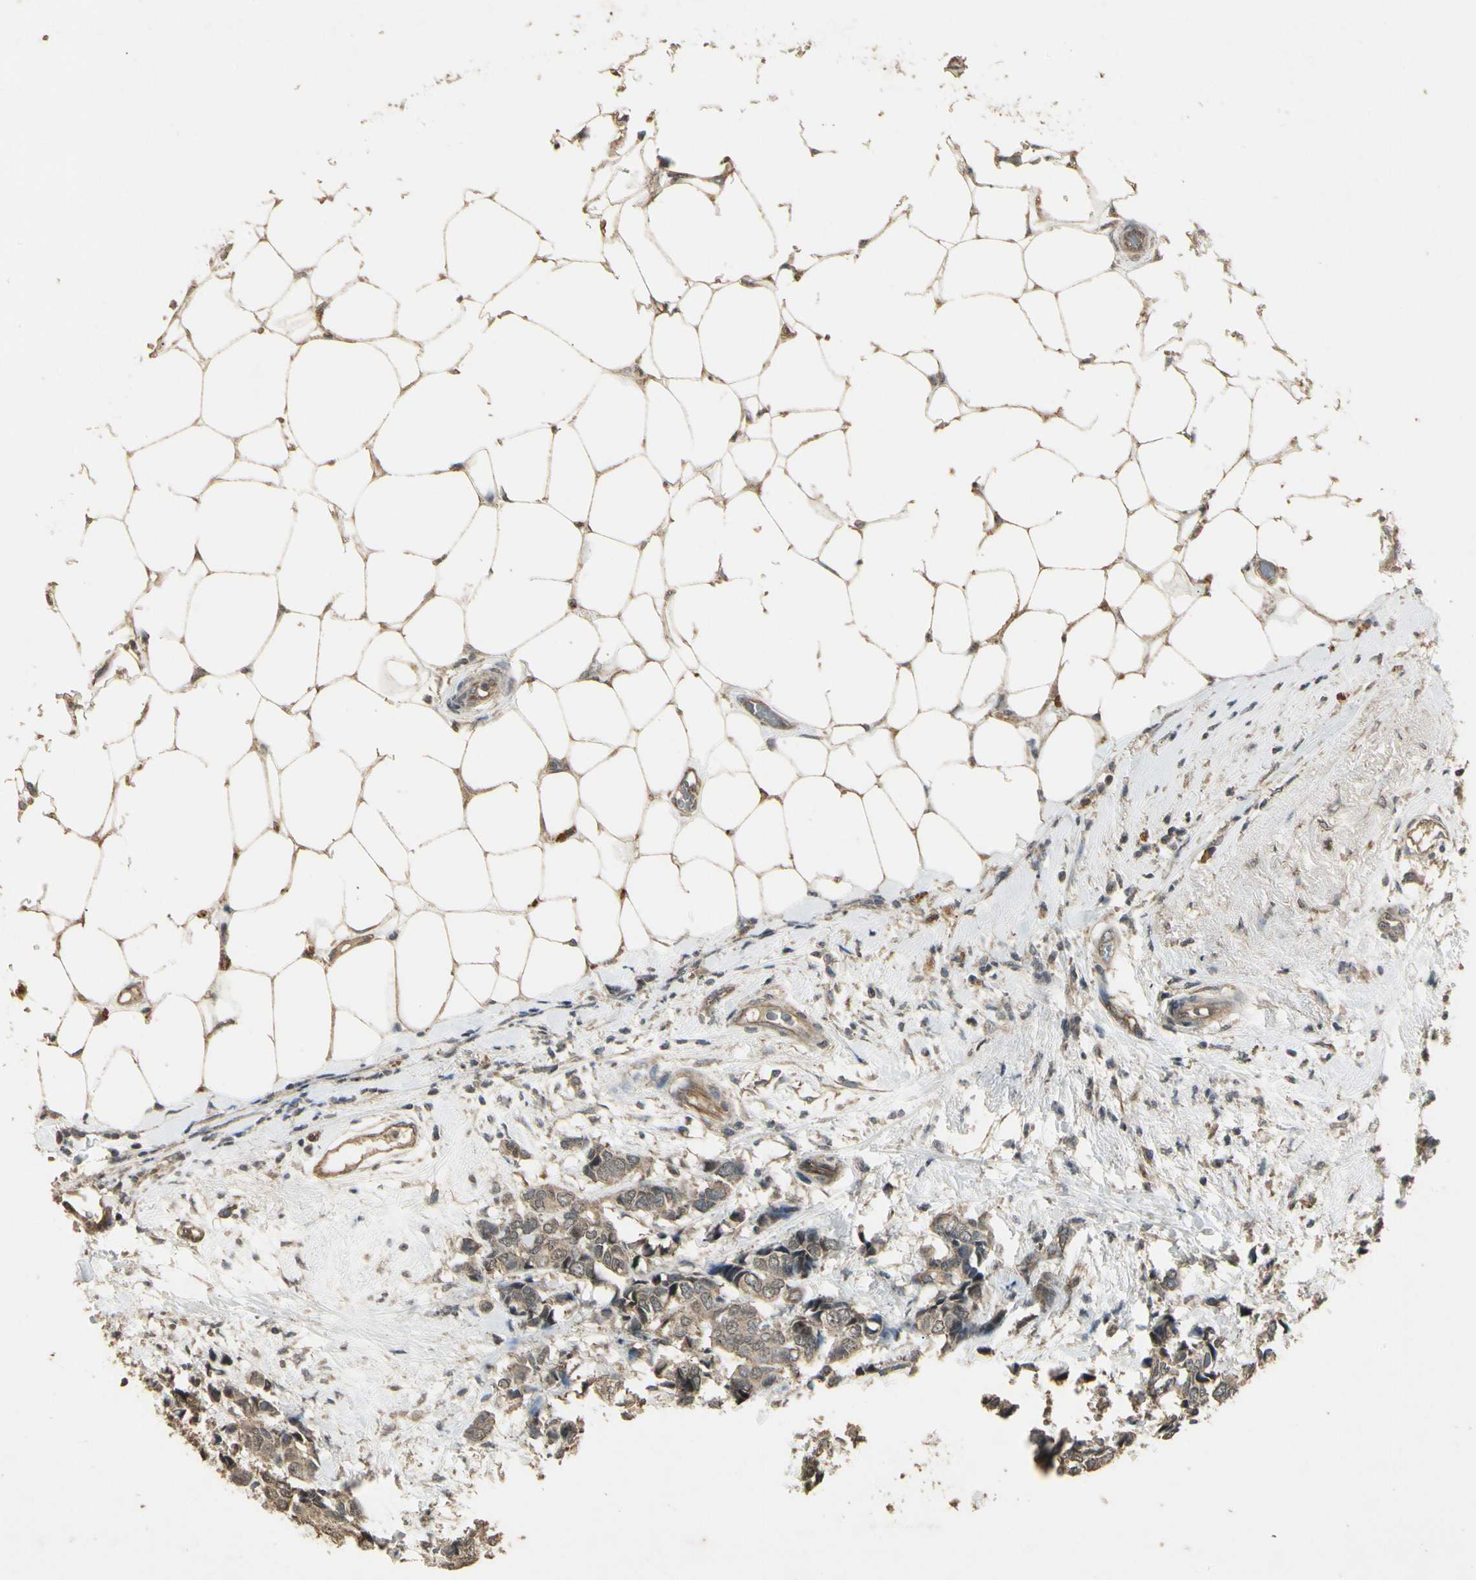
{"staining": {"intensity": "weak", "quantity": ">75%", "location": "cytoplasmic/membranous"}, "tissue": "breast cancer", "cell_type": "Tumor cells", "image_type": "cancer", "snomed": [{"axis": "morphology", "description": "Duct carcinoma"}, {"axis": "topography", "description": "Breast"}], "caption": "An immunohistochemistry (IHC) histopathology image of tumor tissue is shown. Protein staining in brown highlights weak cytoplasmic/membranous positivity in infiltrating ductal carcinoma (breast) within tumor cells.", "gene": "RNF180", "patient": {"sex": "female", "age": 87}}